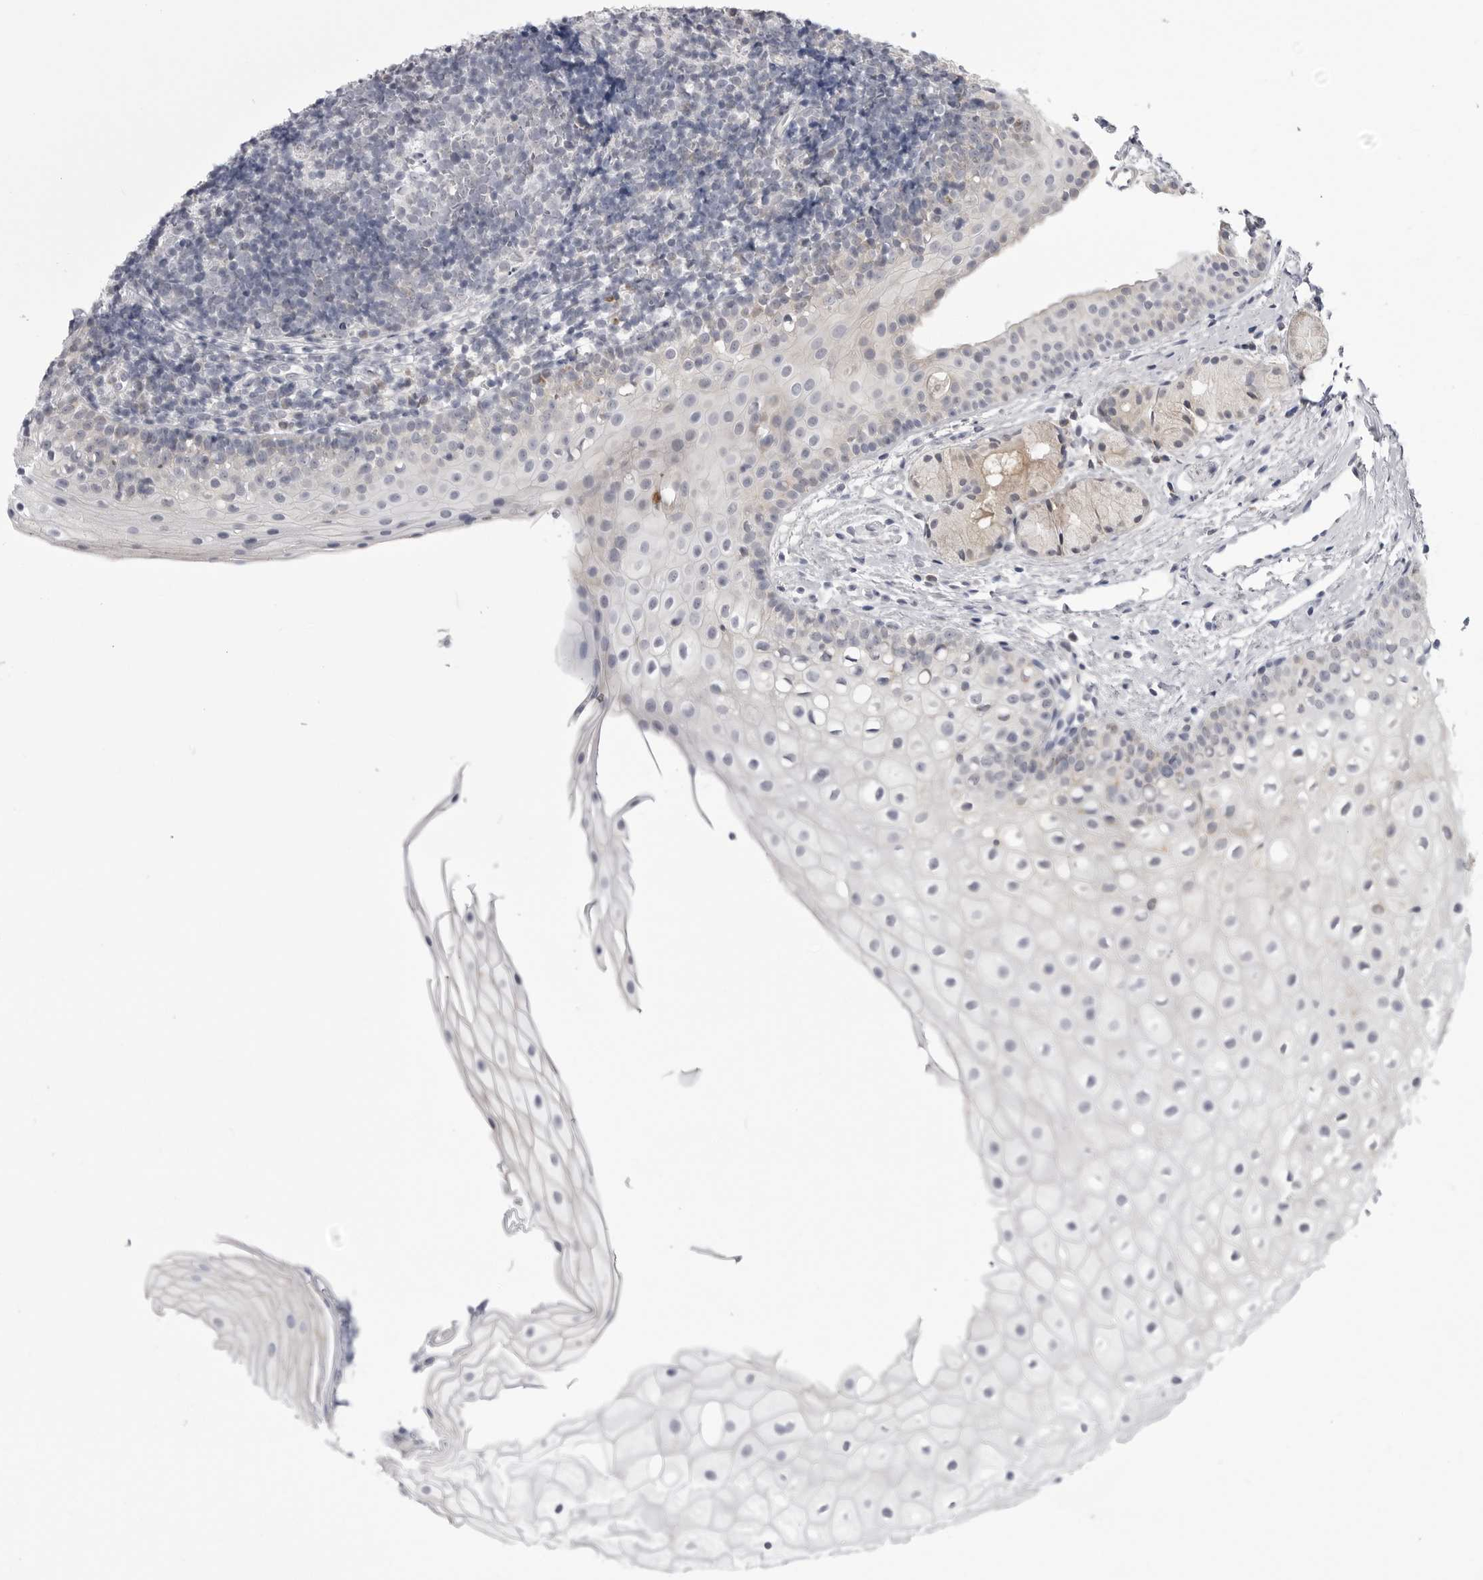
{"staining": {"intensity": "negative", "quantity": "none", "location": "none"}, "tissue": "oral mucosa", "cell_type": "Squamous epithelial cells", "image_type": "normal", "snomed": [{"axis": "morphology", "description": "Normal tissue, NOS"}, {"axis": "topography", "description": "Oral tissue"}], "caption": "Squamous epithelial cells are negative for brown protein staining in unremarkable oral mucosa. (DAB immunohistochemistry (IHC) visualized using brightfield microscopy, high magnification).", "gene": "FH", "patient": {"sex": "male", "age": 28}}